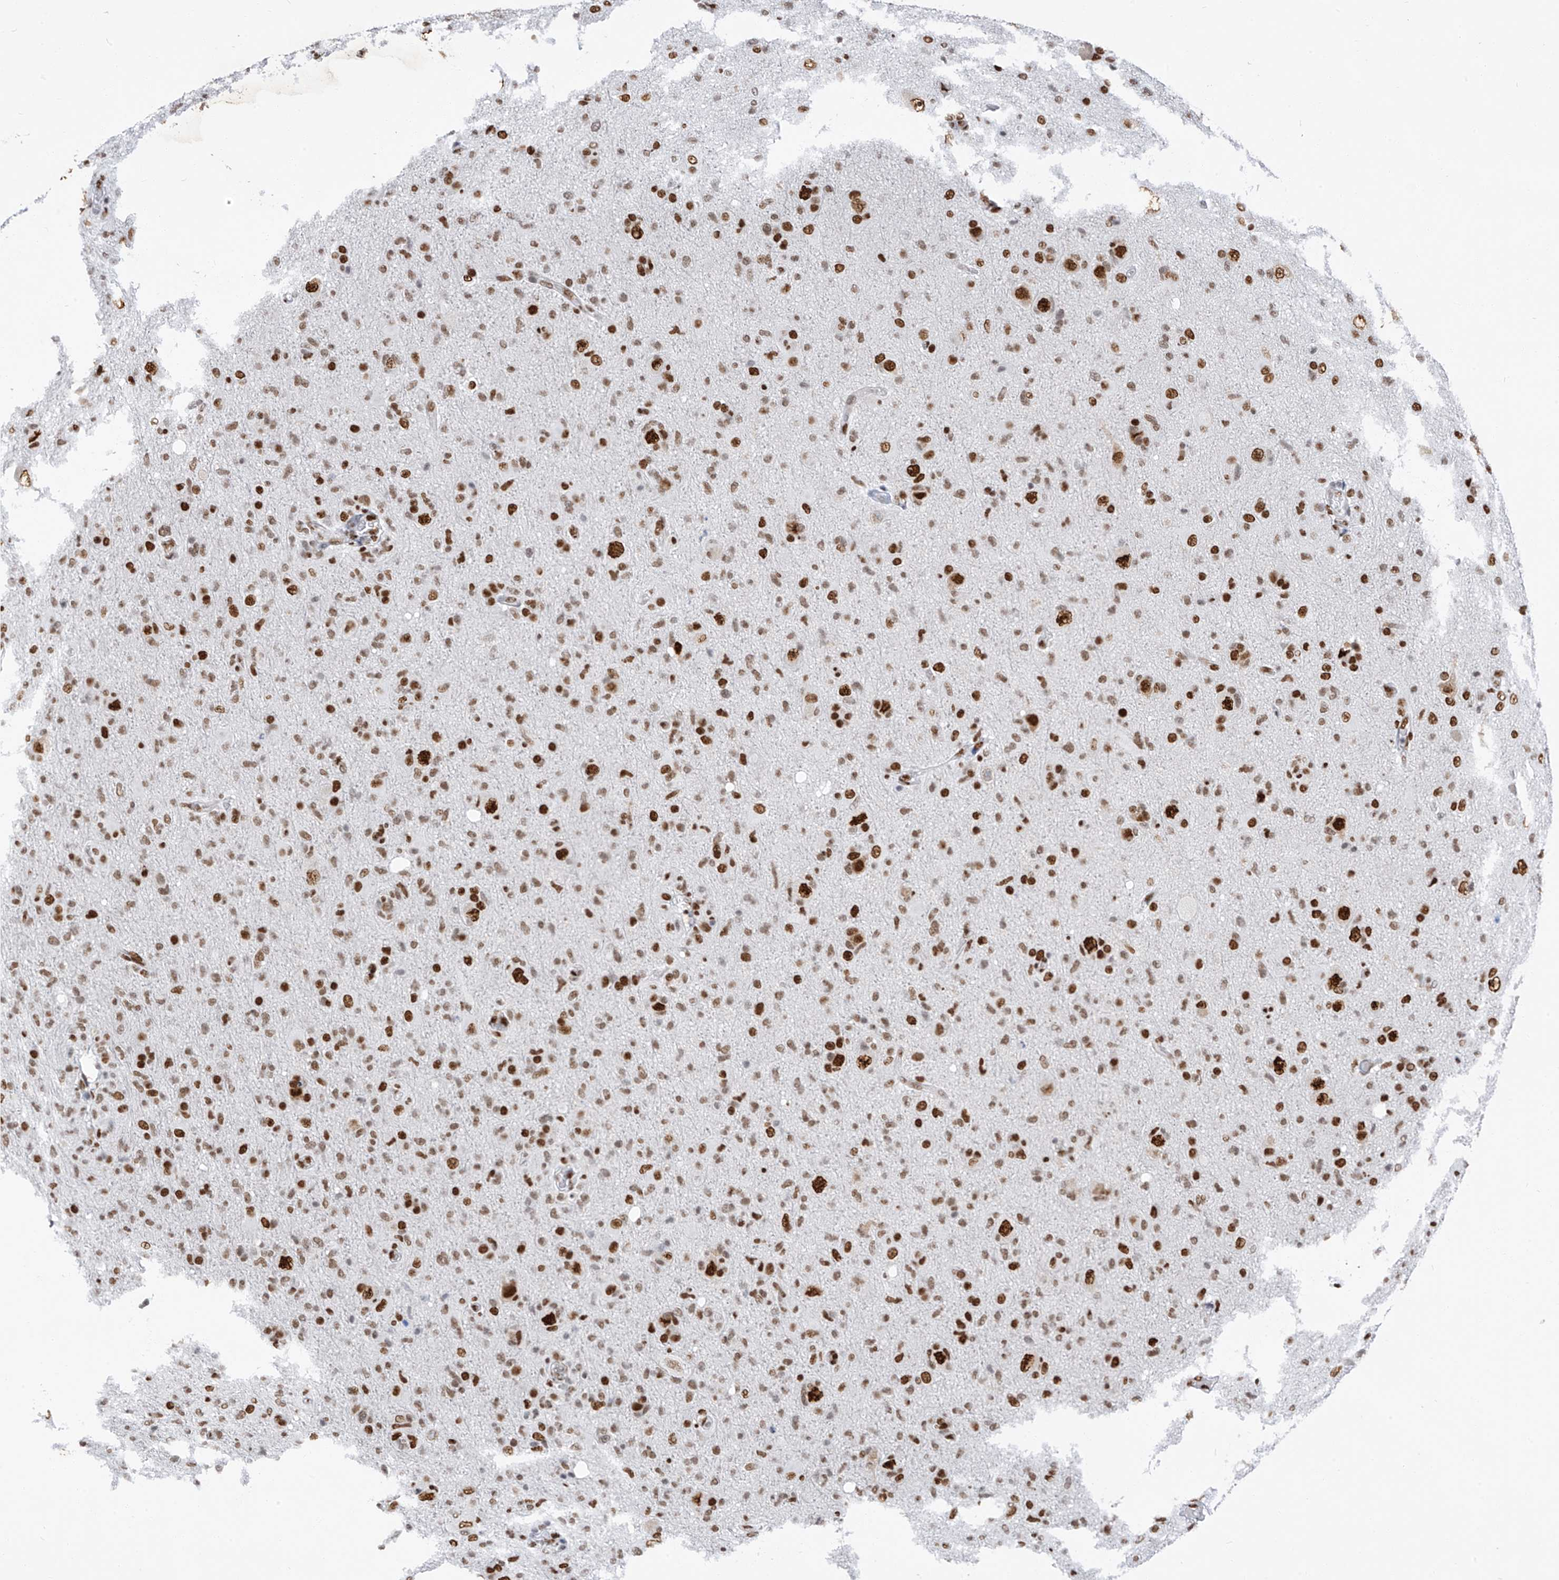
{"staining": {"intensity": "strong", "quantity": ">75%", "location": "nuclear"}, "tissue": "glioma", "cell_type": "Tumor cells", "image_type": "cancer", "snomed": [{"axis": "morphology", "description": "Glioma, malignant, High grade"}, {"axis": "topography", "description": "Brain"}], "caption": "There is high levels of strong nuclear staining in tumor cells of glioma, as demonstrated by immunohistochemical staining (brown color).", "gene": "KHSRP", "patient": {"sex": "female", "age": 57}}